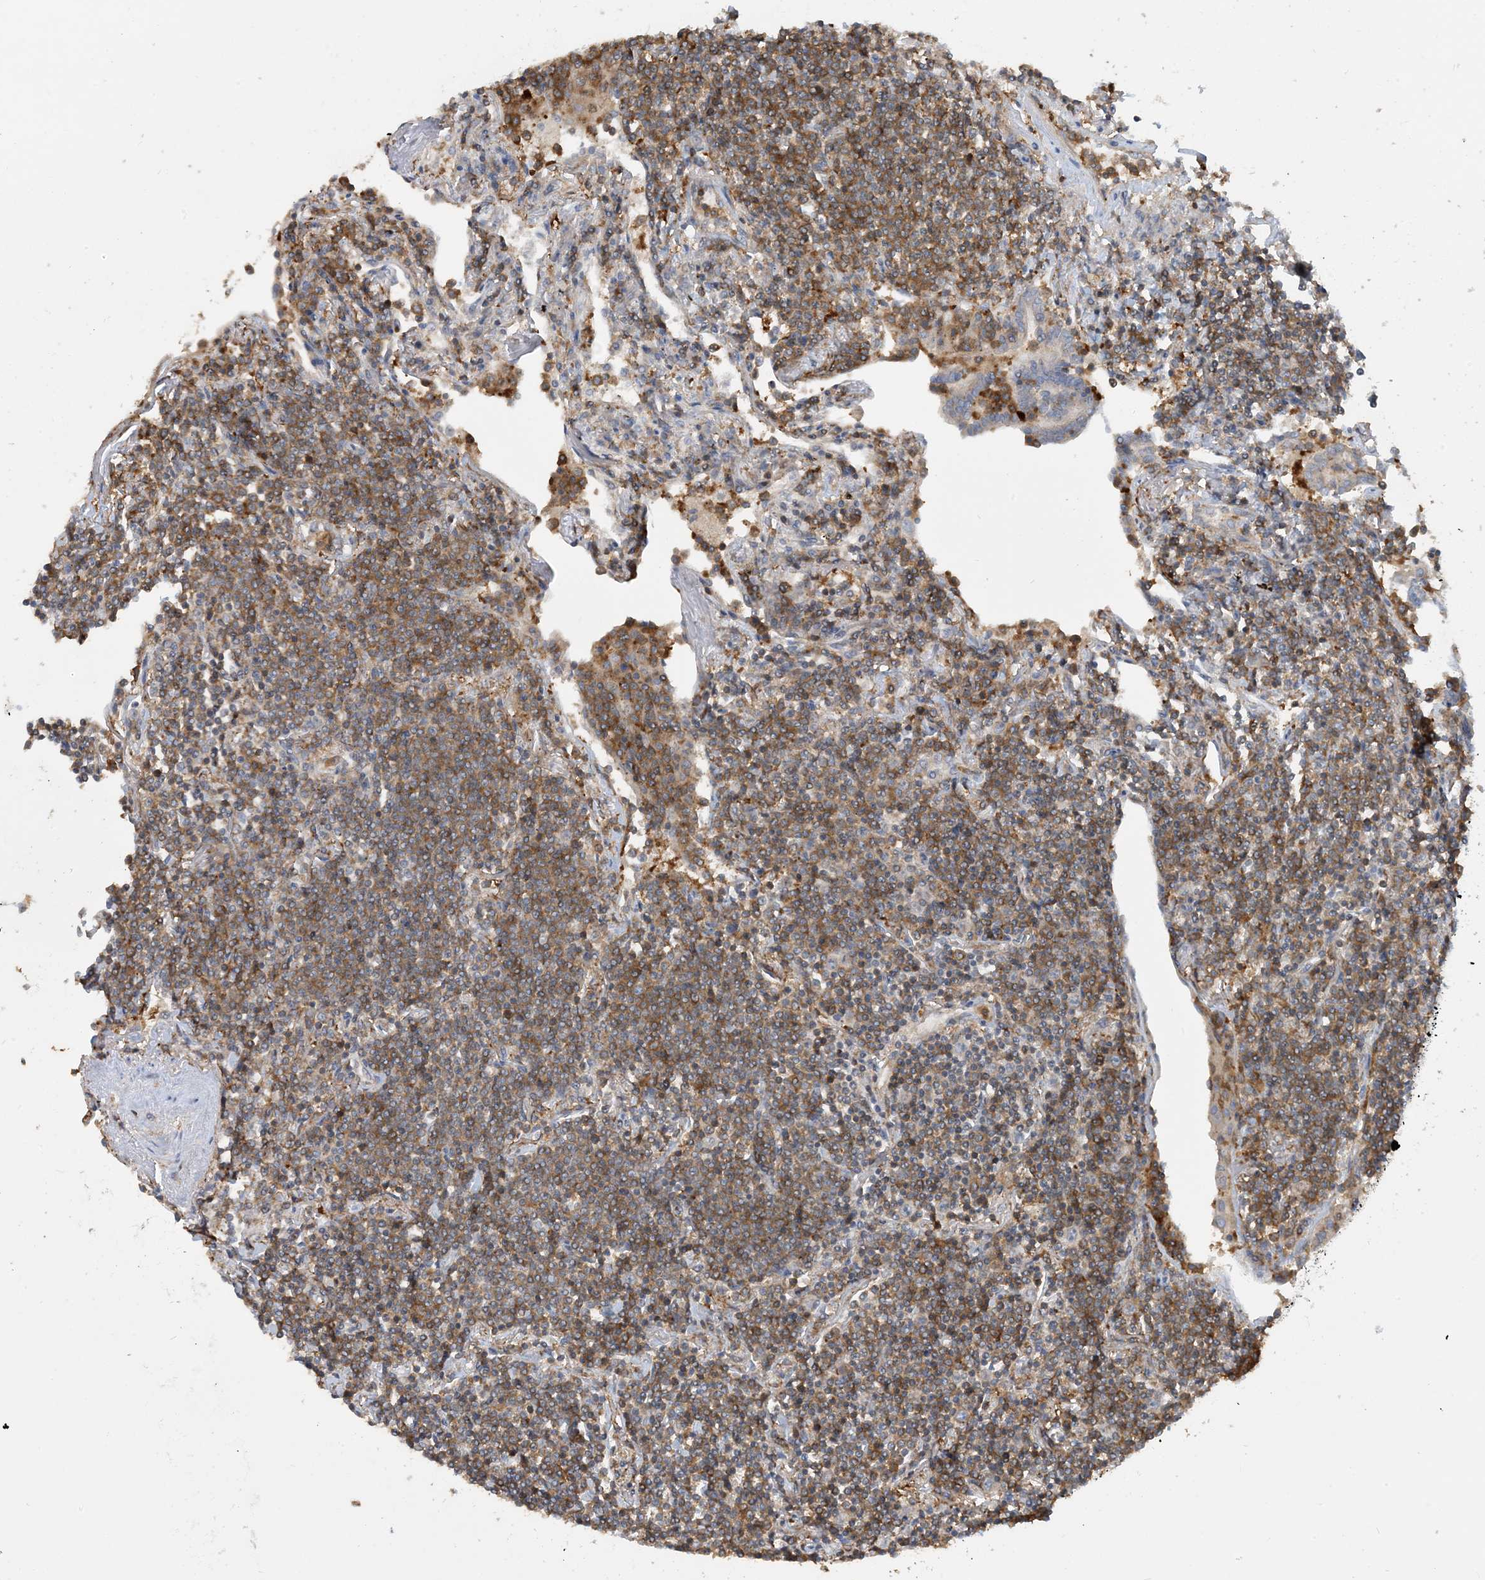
{"staining": {"intensity": "weak", "quantity": "25%-75%", "location": "cytoplasmic/membranous"}, "tissue": "lymphoma", "cell_type": "Tumor cells", "image_type": "cancer", "snomed": [{"axis": "morphology", "description": "Malignant lymphoma, non-Hodgkin's type, Low grade"}, {"axis": "topography", "description": "Lung"}], "caption": "Lymphoma stained with DAB IHC exhibits low levels of weak cytoplasmic/membranous positivity in approximately 25%-75% of tumor cells.", "gene": "SFMBT2", "patient": {"sex": "female", "age": 71}}